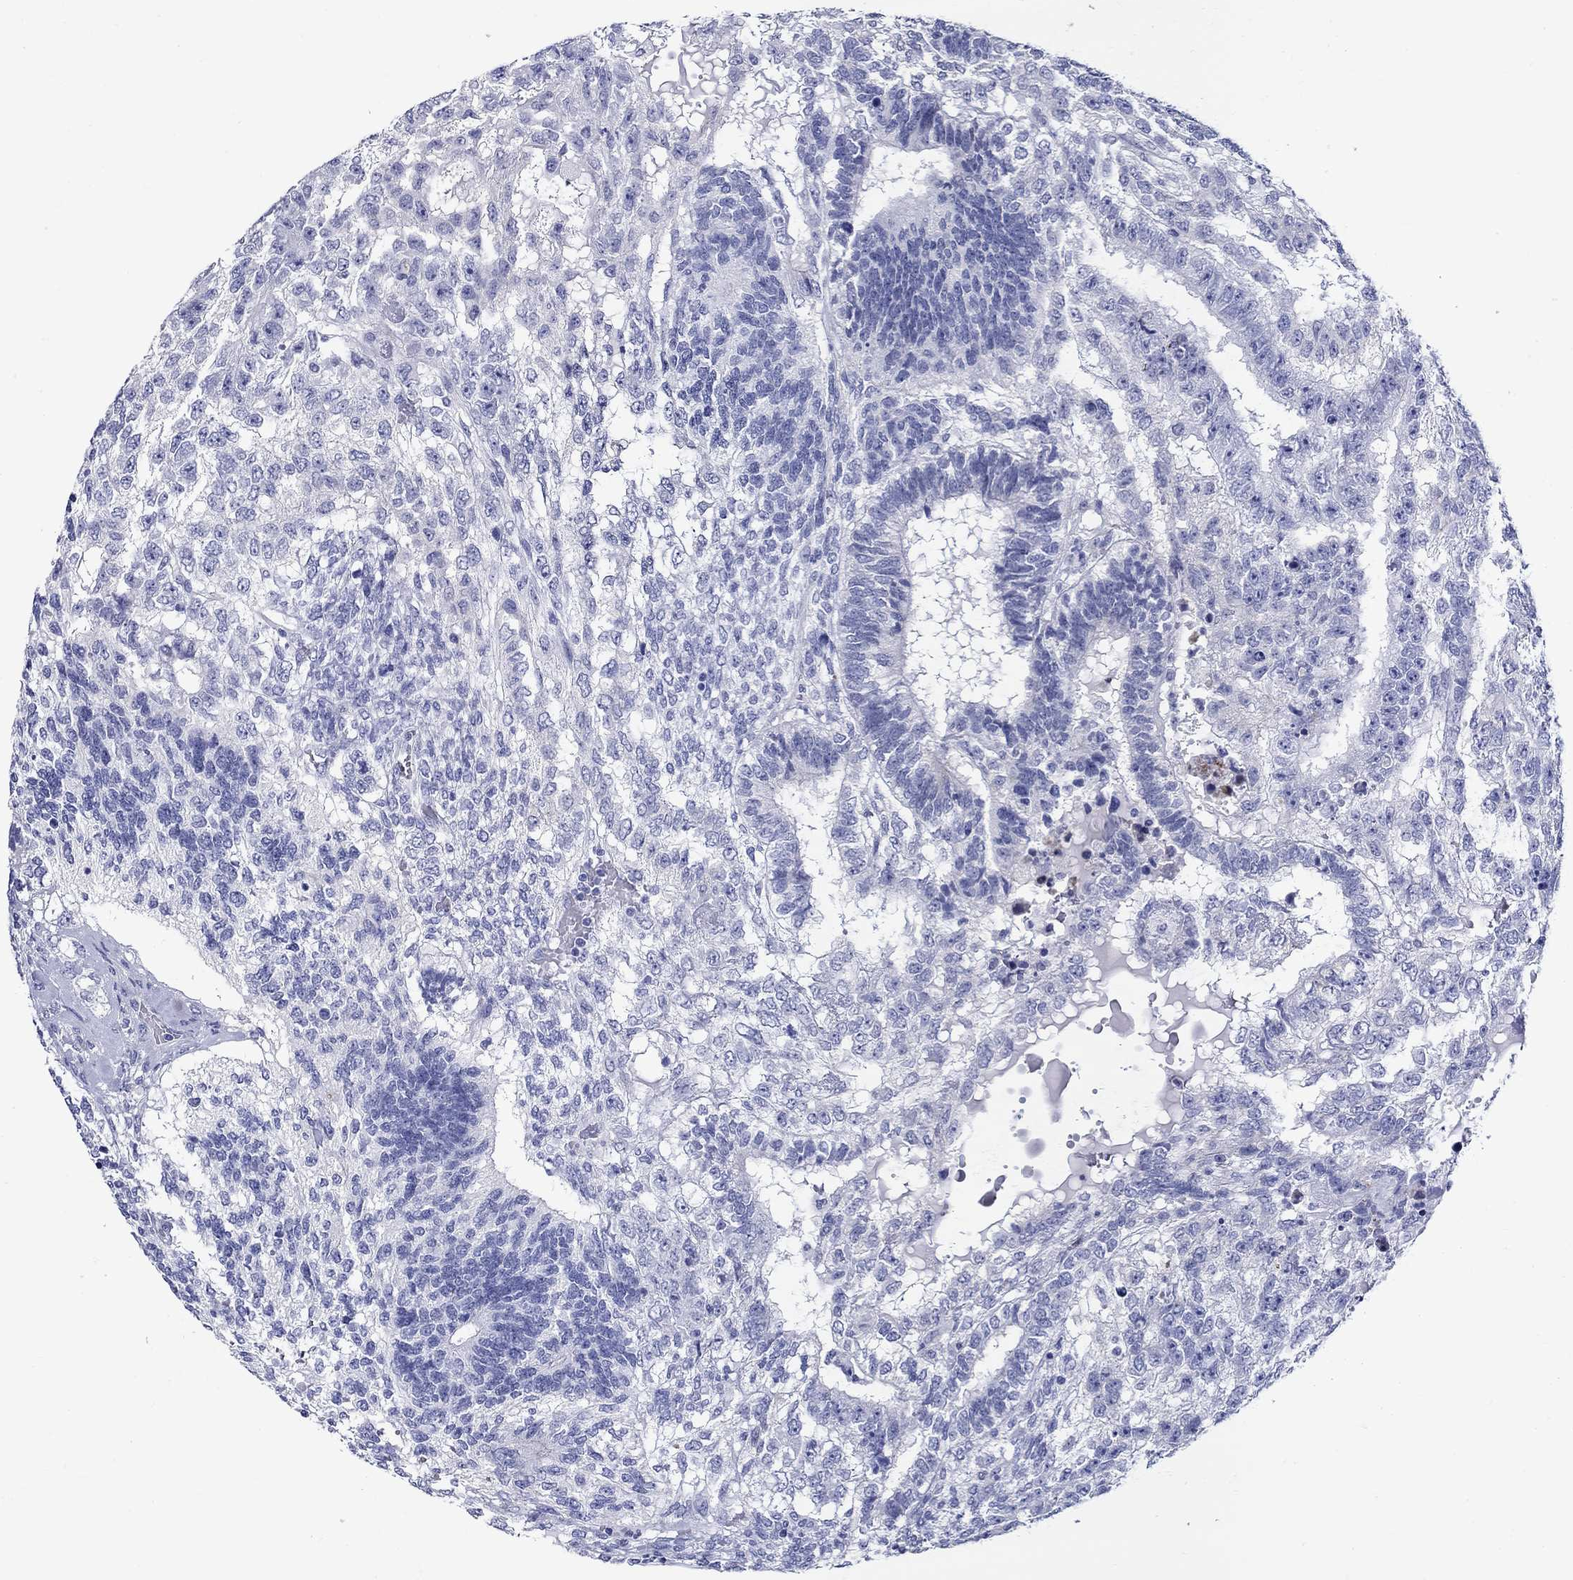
{"staining": {"intensity": "negative", "quantity": "none", "location": "none"}, "tissue": "testis cancer", "cell_type": "Tumor cells", "image_type": "cancer", "snomed": [{"axis": "morphology", "description": "Seminoma, NOS"}, {"axis": "morphology", "description": "Carcinoma, Embryonal, NOS"}, {"axis": "topography", "description": "Testis"}], "caption": "IHC histopathology image of human seminoma (testis) stained for a protein (brown), which reveals no expression in tumor cells.", "gene": "CRYGS", "patient": {"sex": "male", "age": 41}}